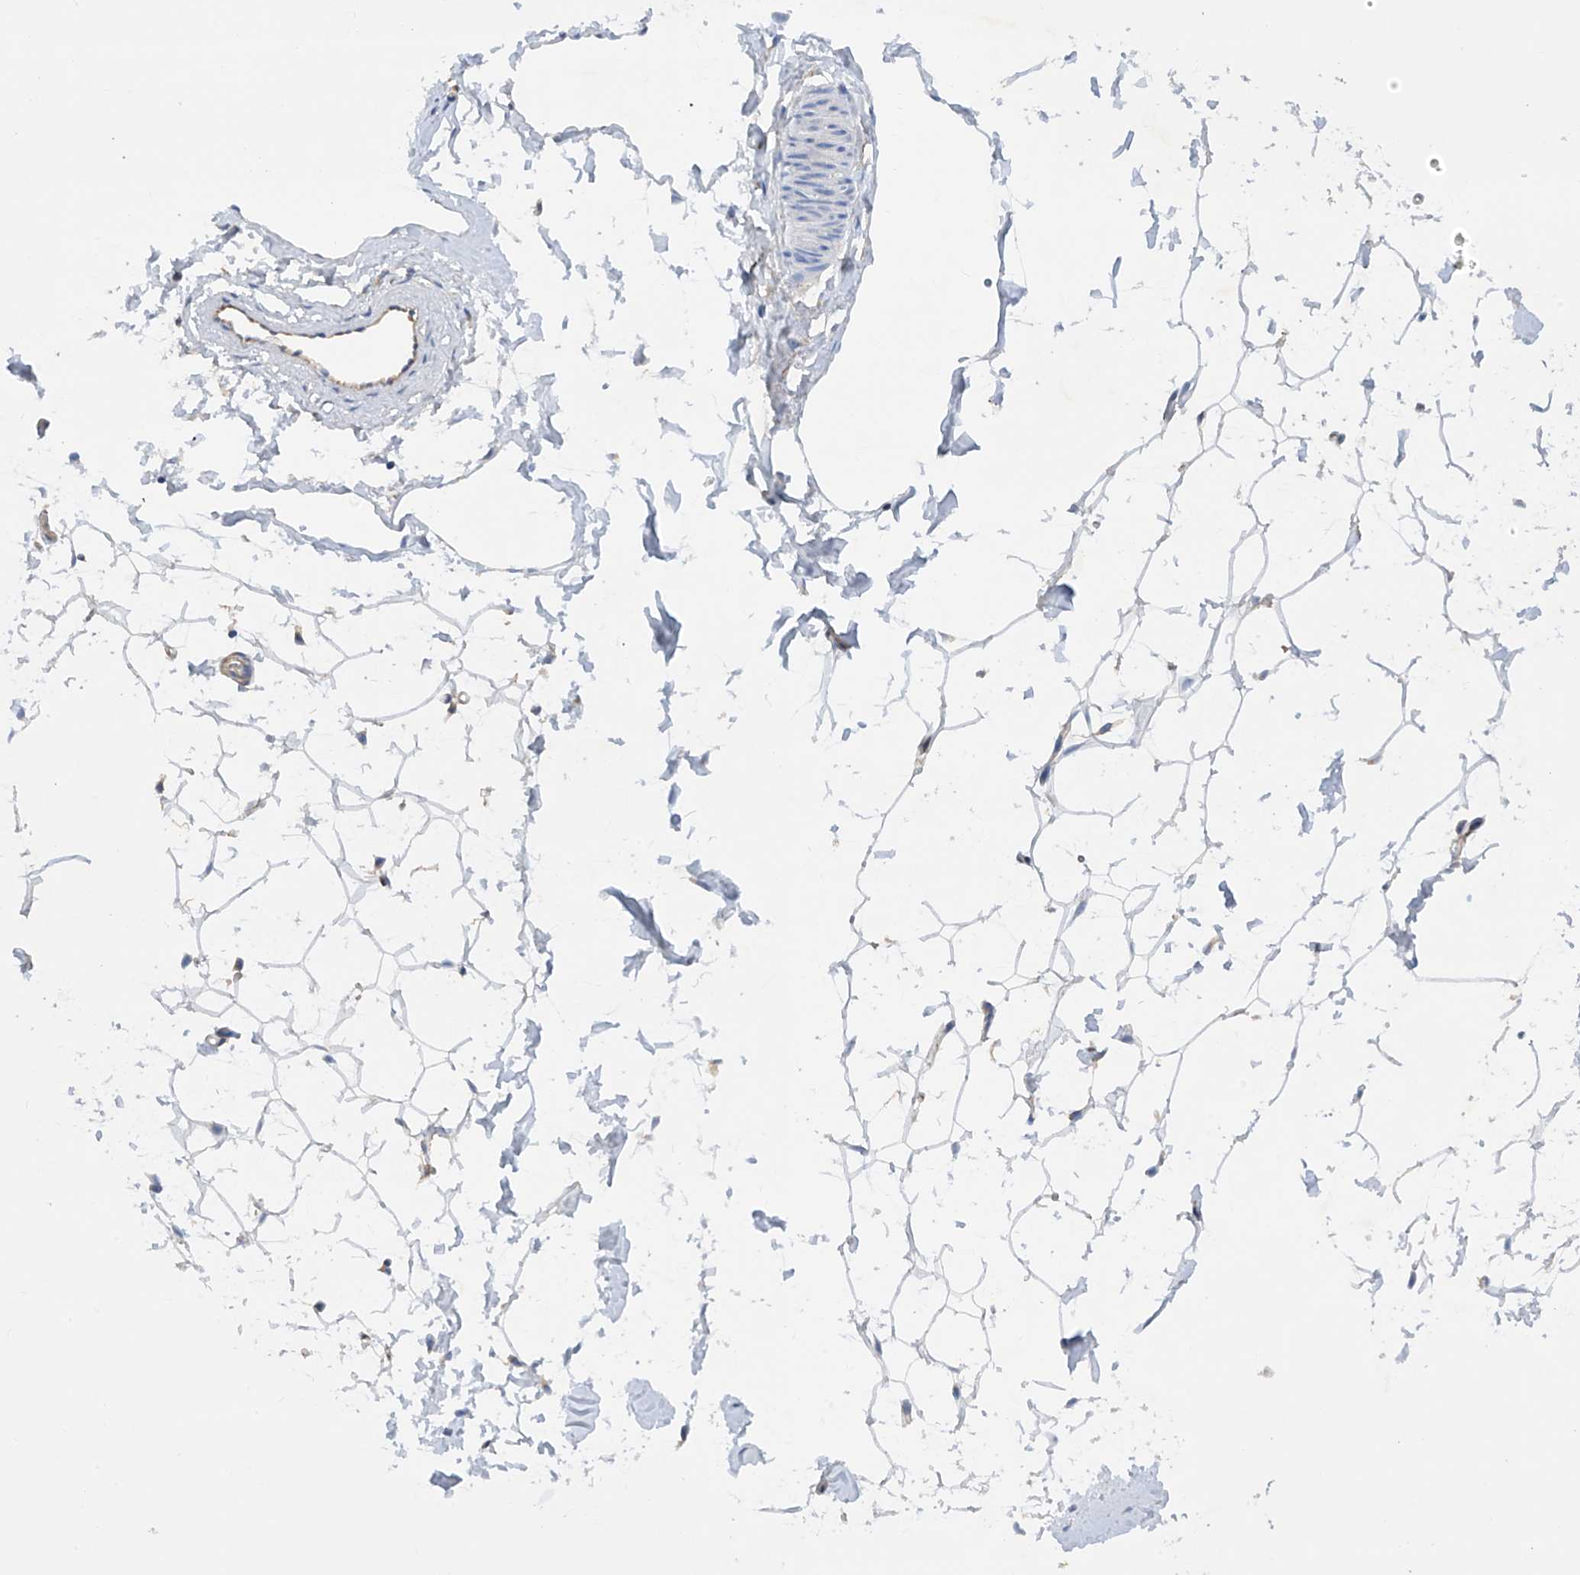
{"staining": {"intensity": "negative", "quantity": "none", "location": "none"}, "tissue": "adipose tissue", "cell_type": "Adipocytes", "image_type": "normal", "snomed": [{"axis": "morphology", "description": "Normal tissue, NOS"}, {"axis": "topography", "description": "Breast"}], "caption": "IHC of unremarkable adipose tissue shows no expression in adipocytes.", "gene": "PHACTR2", "patient": {"sex": "female", "age": 23}}